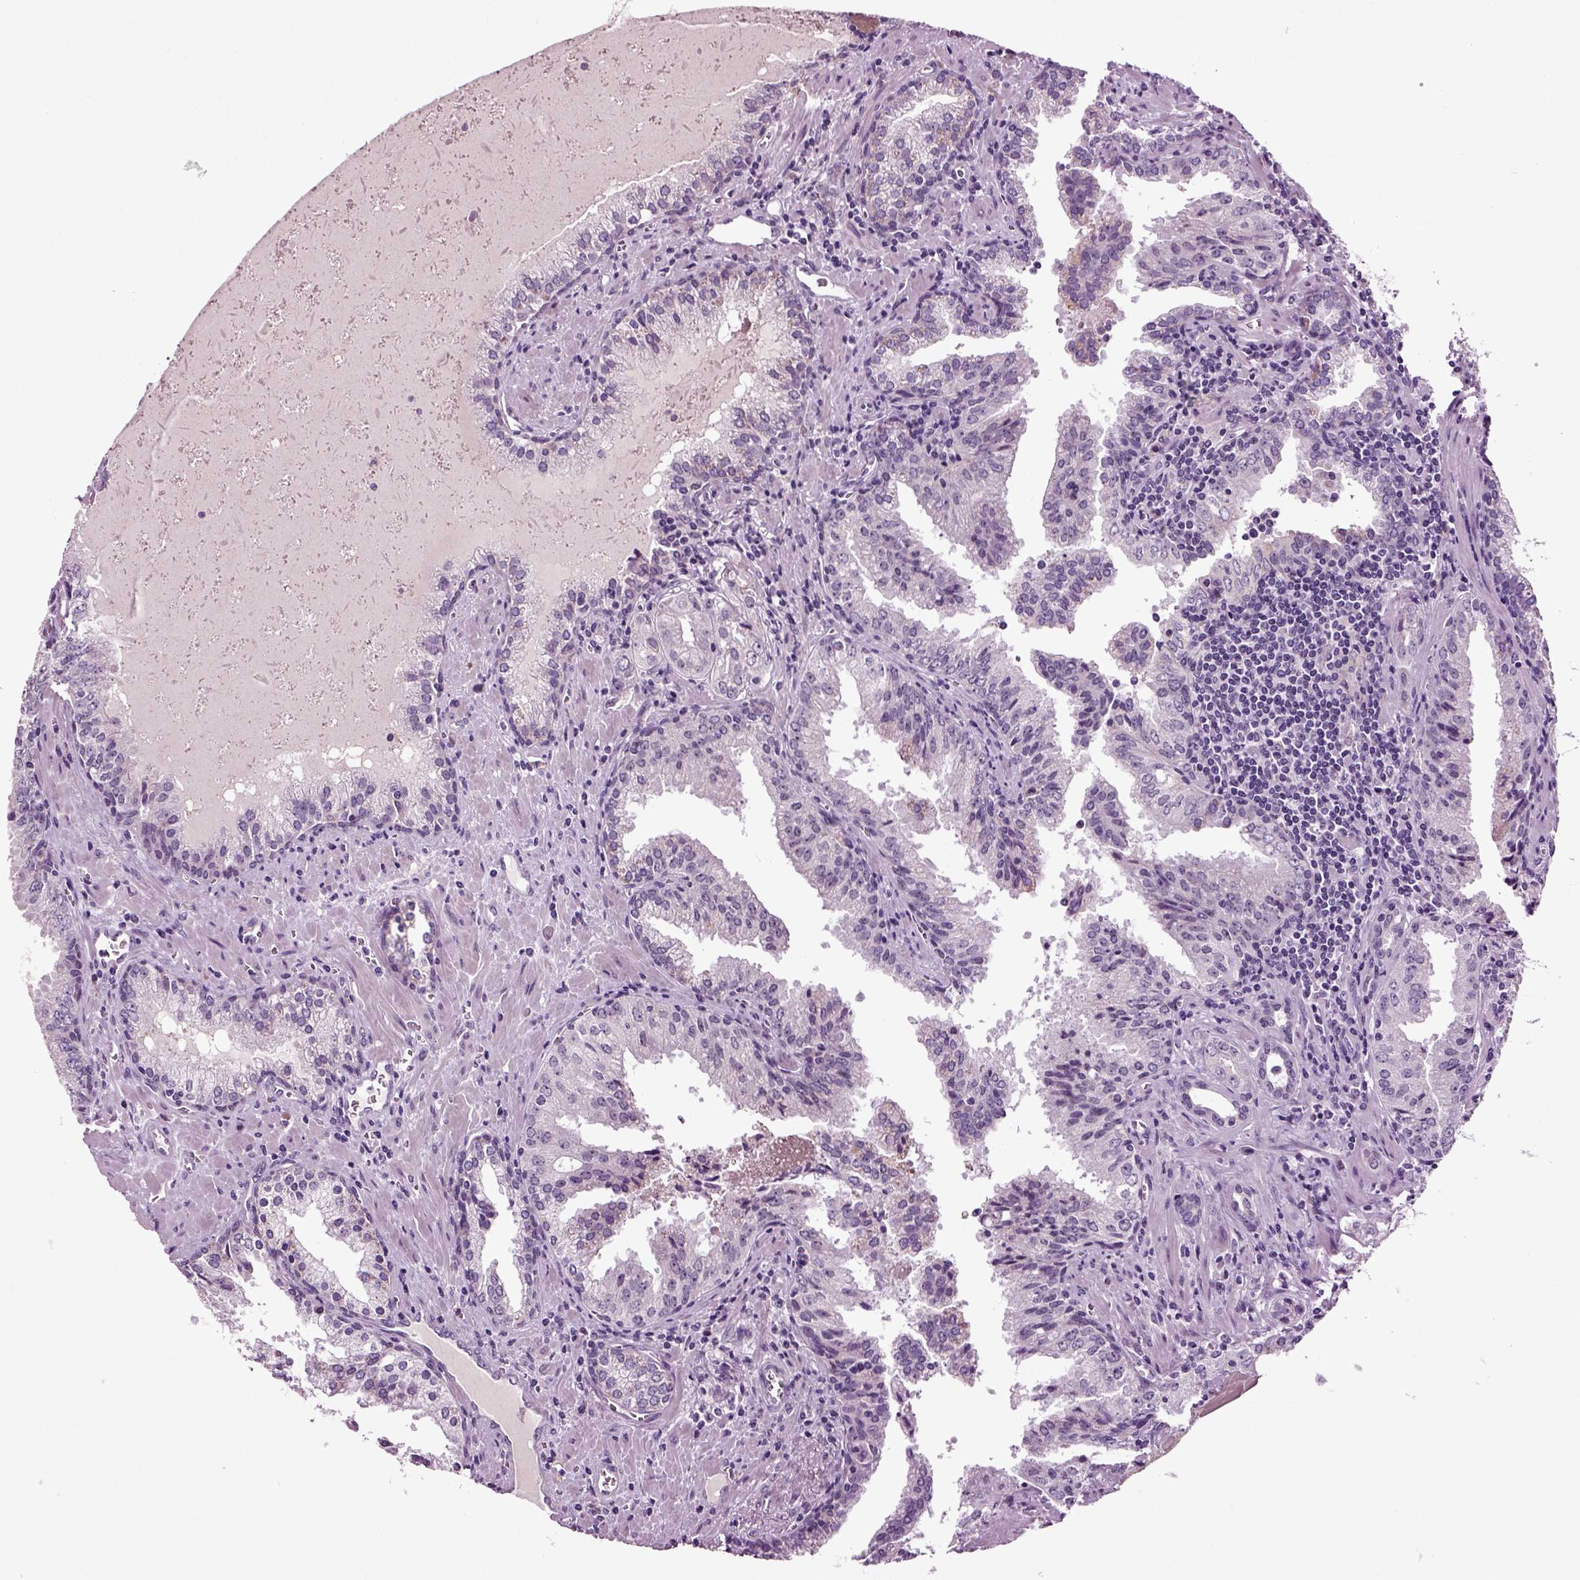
{"staining": {"intensity": "negative", "quantity": "none", "location": "none"}, "tissue": "prostate cancer", "cell_type": "Tumor cells", "image_type": "cancer", "snomed": [{"axis": "morphology", "description": "Adenocarcinoma, High grade"}, {"axis": "topography", "description": "Prostate"}], "caption": "Adenocarcinoma (high-grade) (prostate) stained for a protein using immunohistochemistry (IHC) demonstrates no expression tumor cells.", "gene": "SPATA17", "patient": {"sex": "male", "age": 68}}